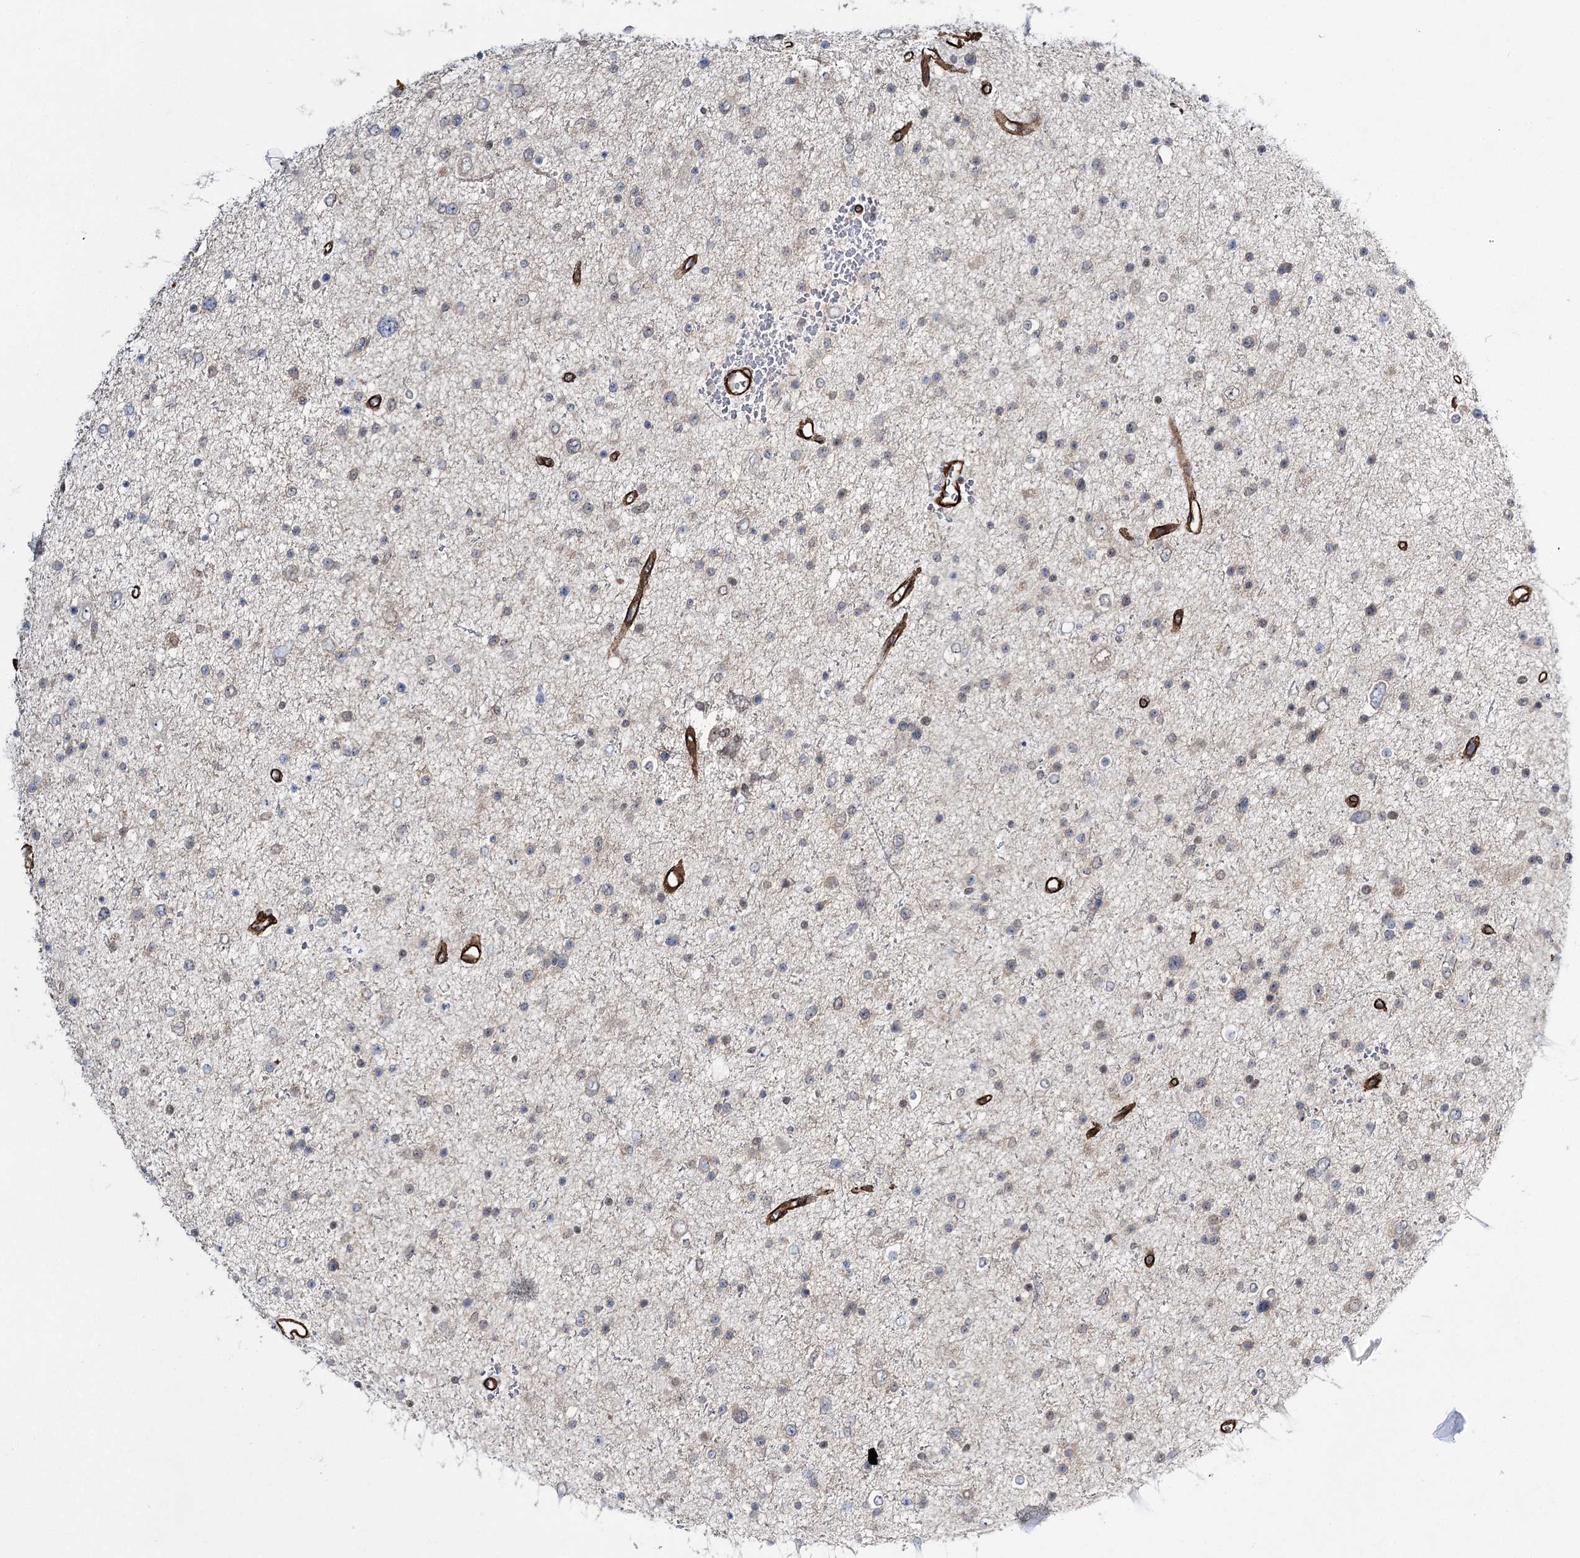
{"staining": {"intensity": "negative", "quantity": "none", "location": "none"}, "tissue": "glioma", "cell_type": "Tumor cells", "image_type": "cancer", "snomed": [{"axis": "morphology", "description": "Glioma, malignant, Low grade"}, {"axis": "topography", "description": "Brain"}], "caption": "This is an IHC image of glioma. There is no staining in tumor cells.", "gene": "CWF19L1", "patient": {"sex": "female", "age": 37}}